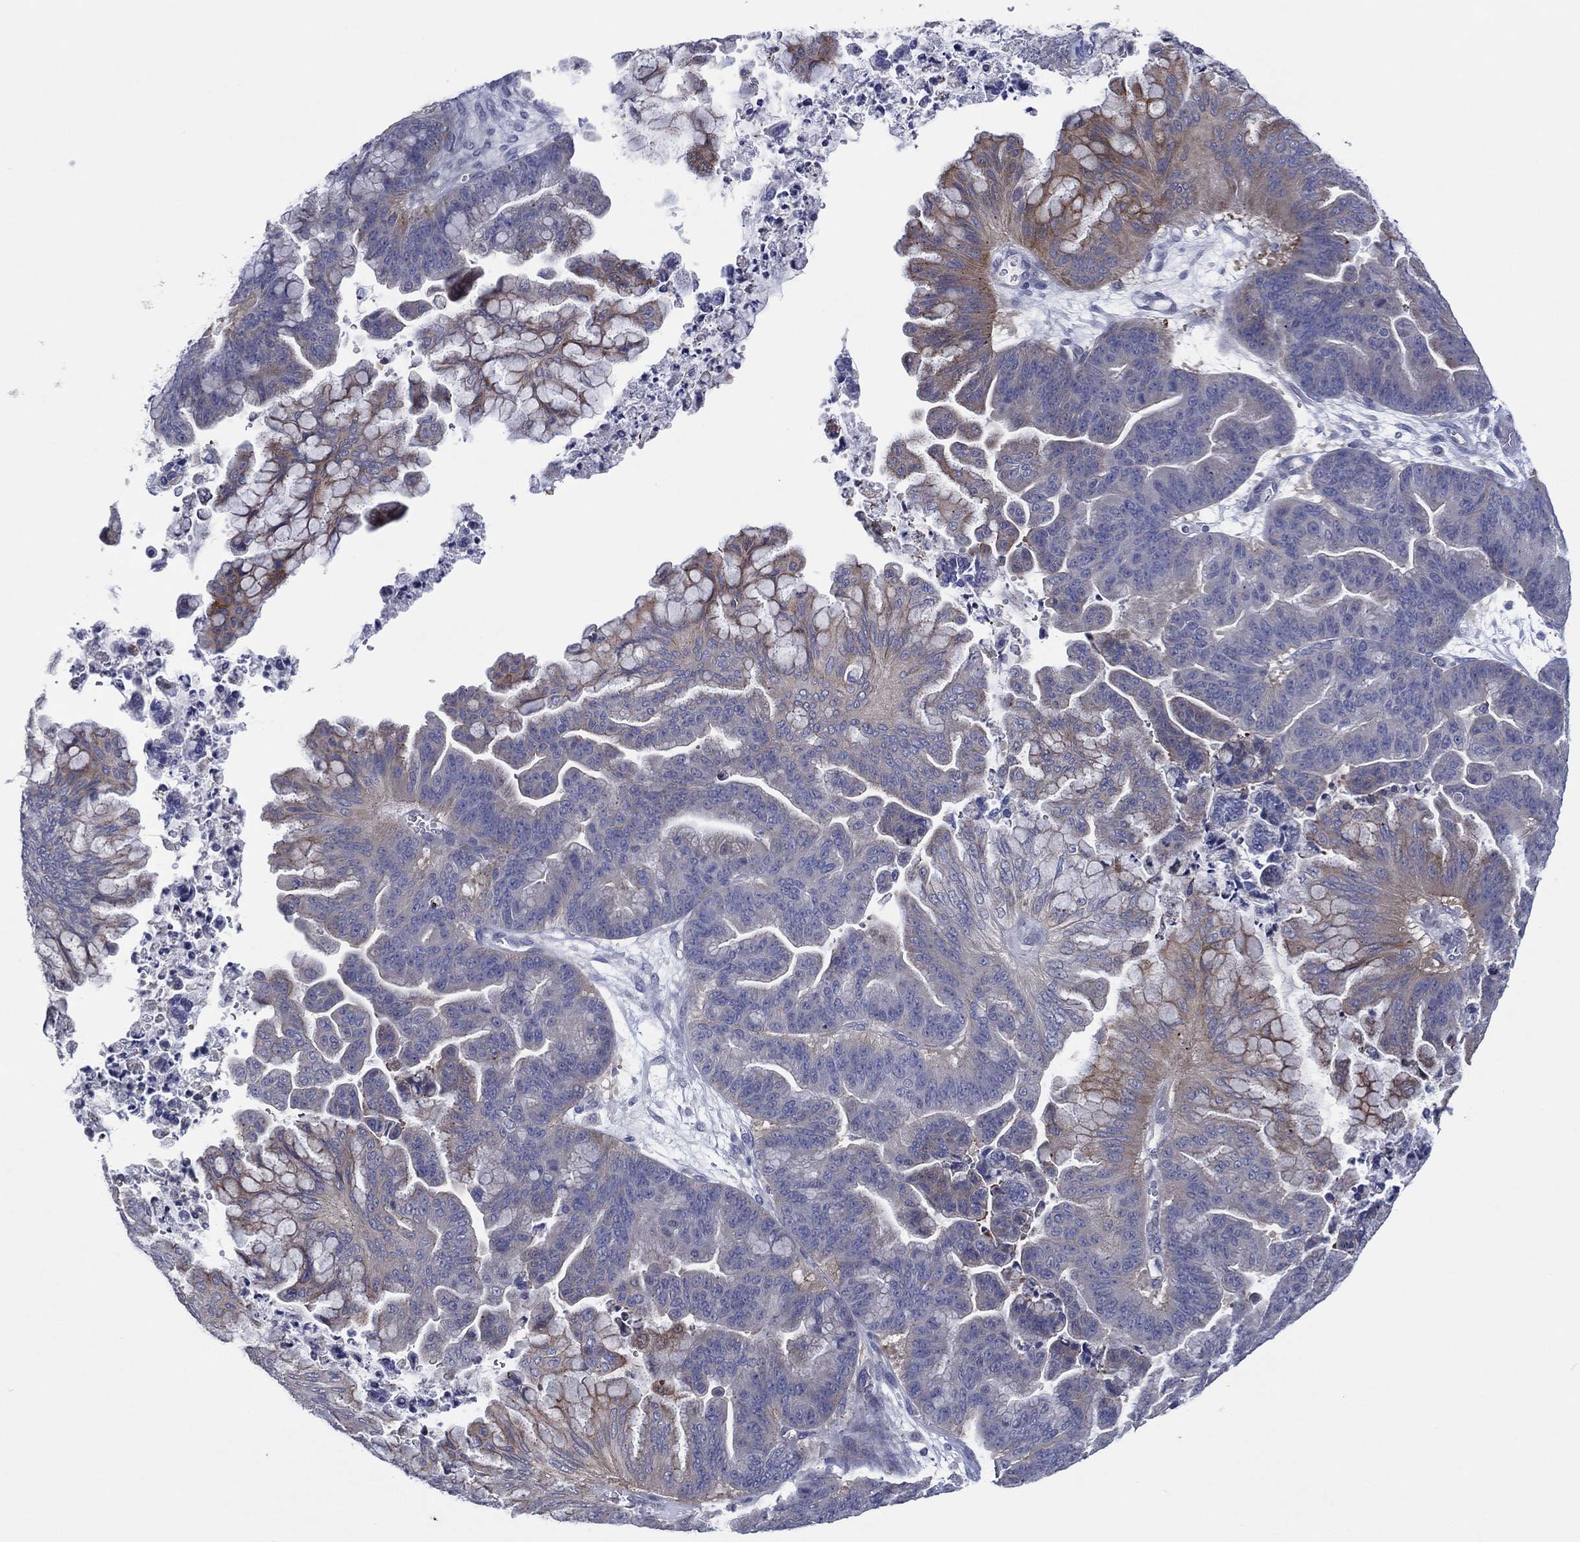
{"staining": {"intensity": "strong", "quantity": "<25%", "location": "cytoplasmic/membranous"}, "tissue": "ovarian cancer", "cell_type": "Tumor cells", "image_type": "cancer", "snomed": [{"axis": "morphology", "description": "Cystadenocarcinoma, mucinous, NOS"}, {"axis": "topography", "description": "Ovary"}], "caption": "A micrograph of ovarian cancer stained for a protein exhibits strong cytoplasmic/membranous brown staining in tumor cells.", "gene": "TRIM31", "patient": {"sex": "female", "age": 67}}